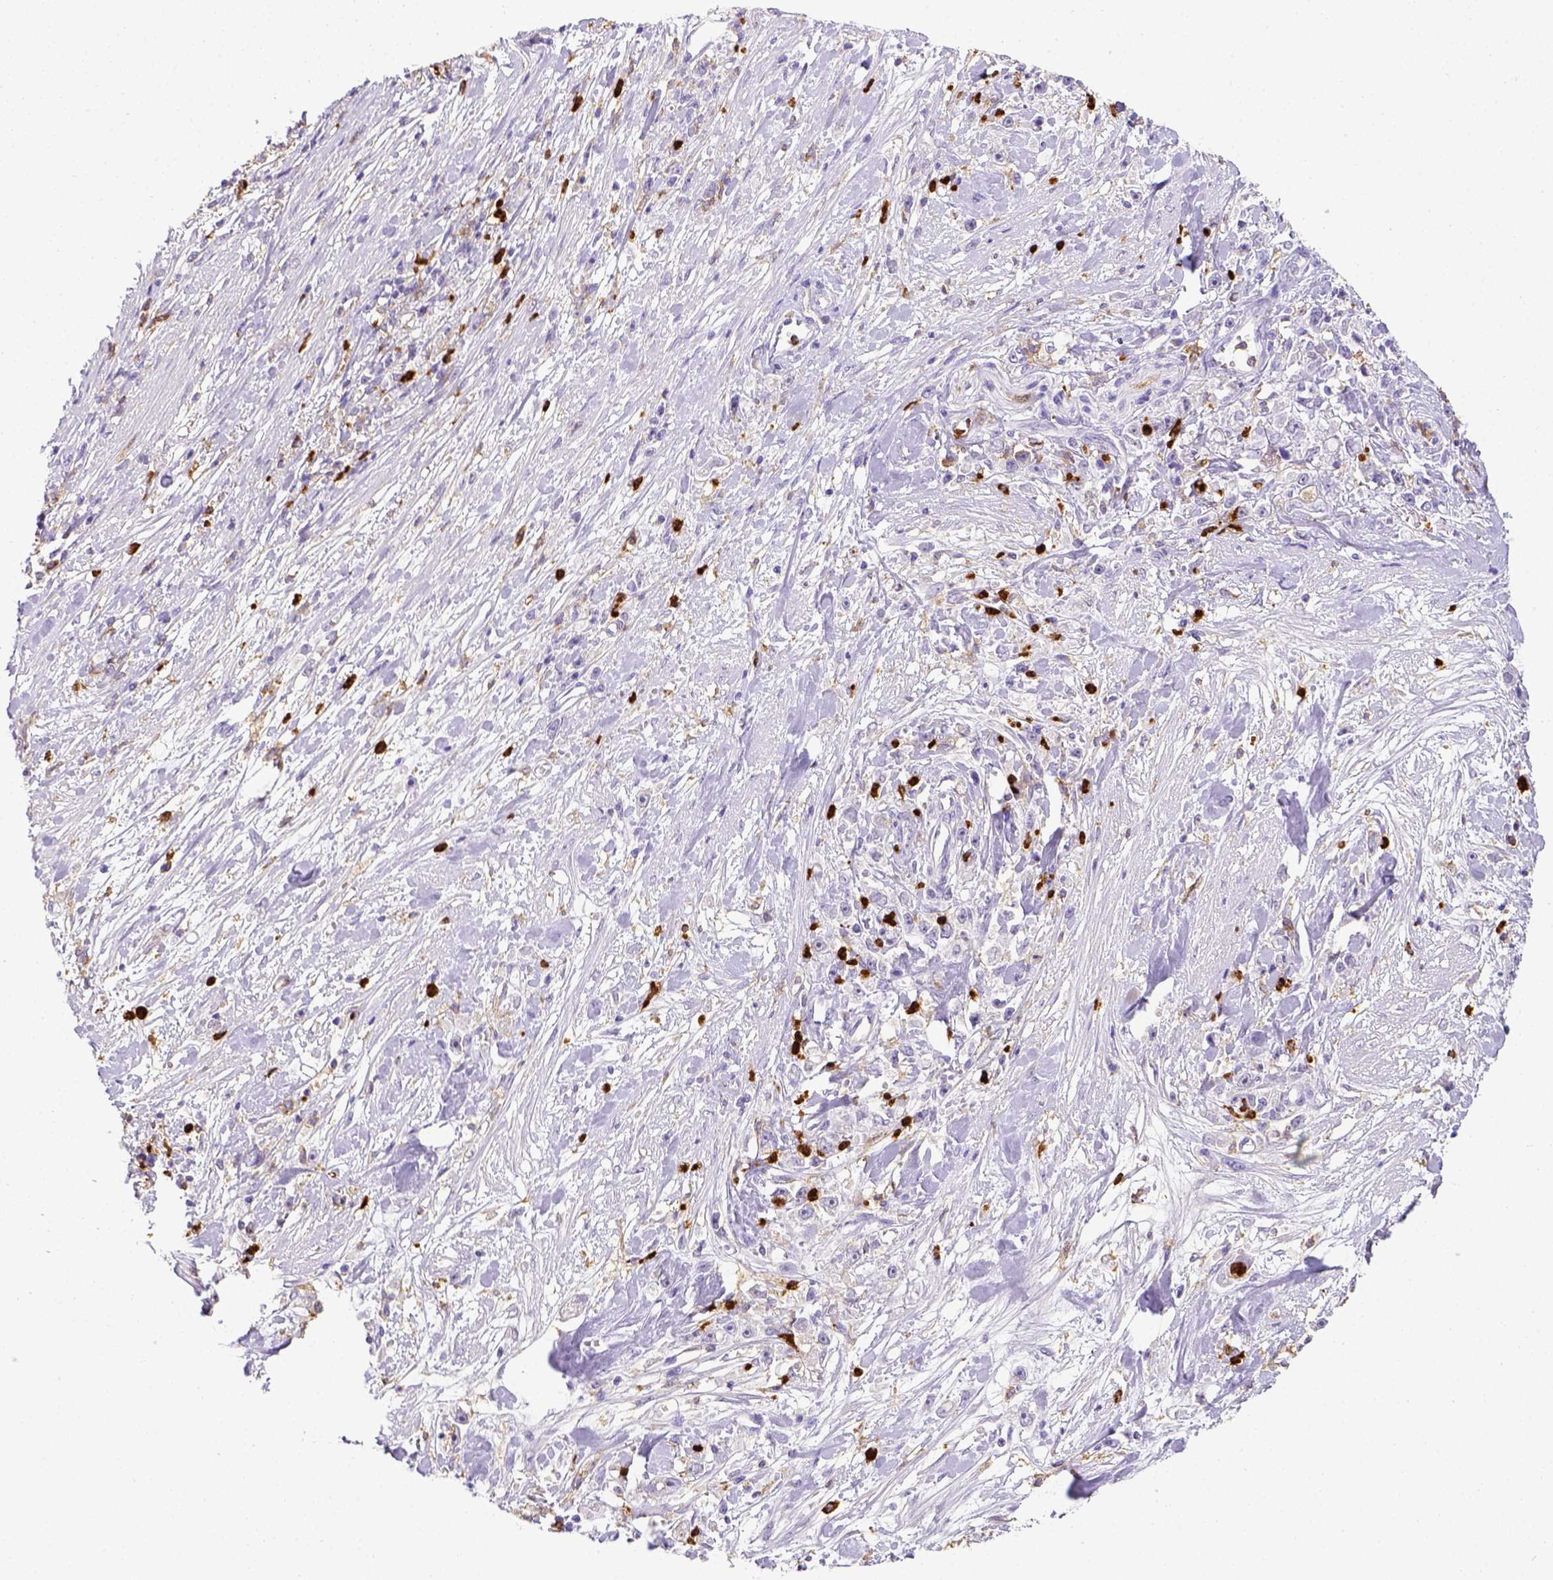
{"staining": {"intensity": "negative", "quantity": "none", "location": "none"}, "tissue": "stomach cancer", "cell_type": "Tumor cells", "image_type": "cancer", "snomed": [{"axis": "morphology", "description": "Adenocarcinoma, NOS"}, {"axis": "topography", "description": "Stomach"}], "caption": "Micrograph shows no significant protein staining in tumor cells of adenocarcinoma (stomach).", "gene": "ITGAM", "patient": {"sex": "female", "age": 59}}